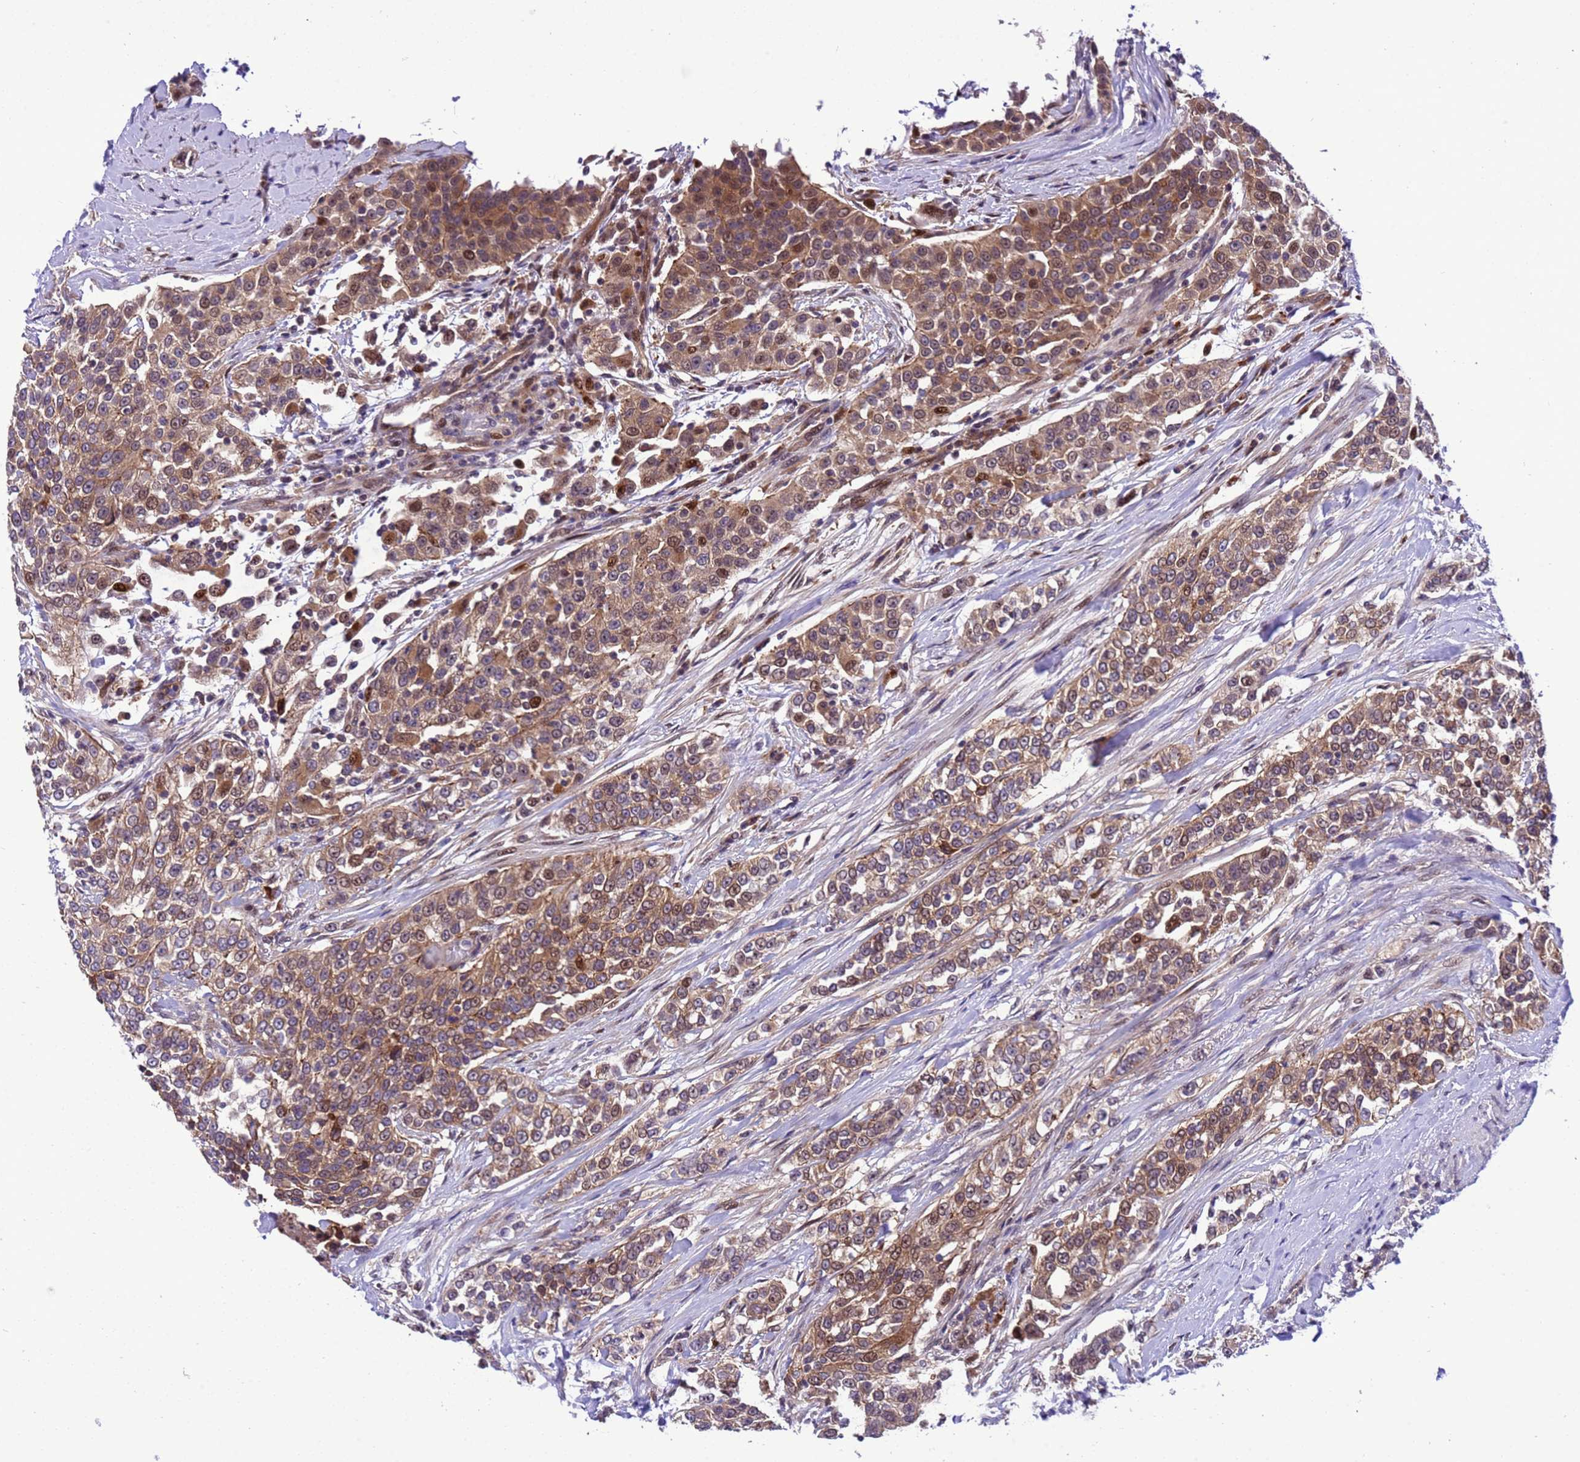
{"staining": {"intensity": "moderate", "quantity": ">75%", "location": "cytoplasmic/membranous,nuclear"}, "tissue": "urothelial cancer", "cell_type": "Tumor cells", "image_type": "cancer", "snomed": [{"axis": "morphology", "description": "Urothelial carcinoma, High grade"}, {"axis": "topography", "description": "Urinary bladder"}], "caption": "Immunohistochemical staining of urothelial cancer displays moderate cytoplasmic/membranous and nuclear protein staining in about >75% of tumor cells. (DAB = brown stain, brightfield microscopy at high magnification).", "gene": "RASD1", "patient": {"sex": "female", "age": 80}}